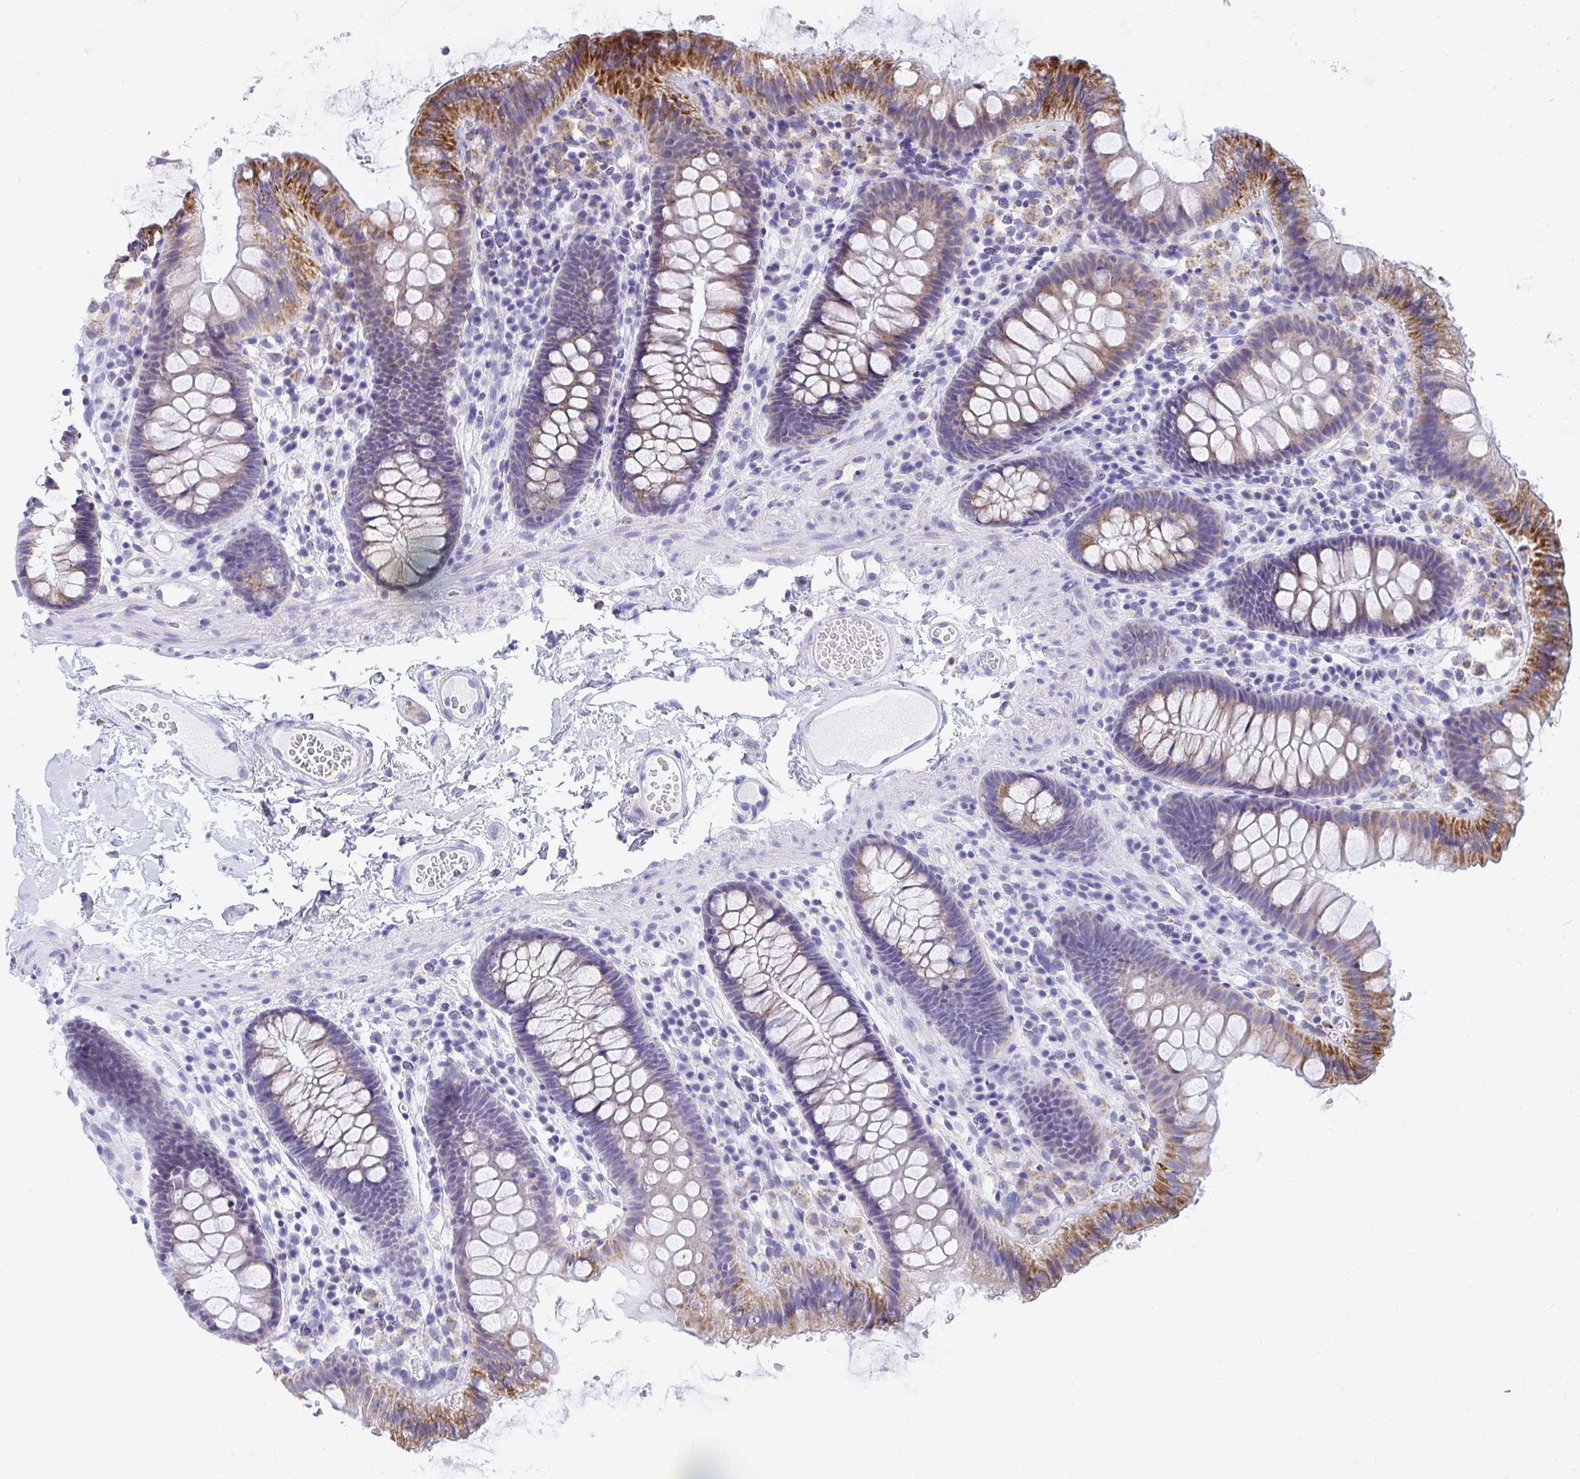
{"staining": {"intensity": "negative", "quantity": "none", "location": "none"}, "tissue": "colon", "cell_type": "Endothelial cells", "image_type": "normal", "snomed": [{"axis": "morphology", "description": "Normal tissue, NOS"}, {"axis": "topography", "description": "Colon"}], "caption": "Endothelial cells are negative for brown protein staining in normal colon. Nuclei are stained in blue.", "gene": "PC", "patient": {"sex": "male", "age": 84}}